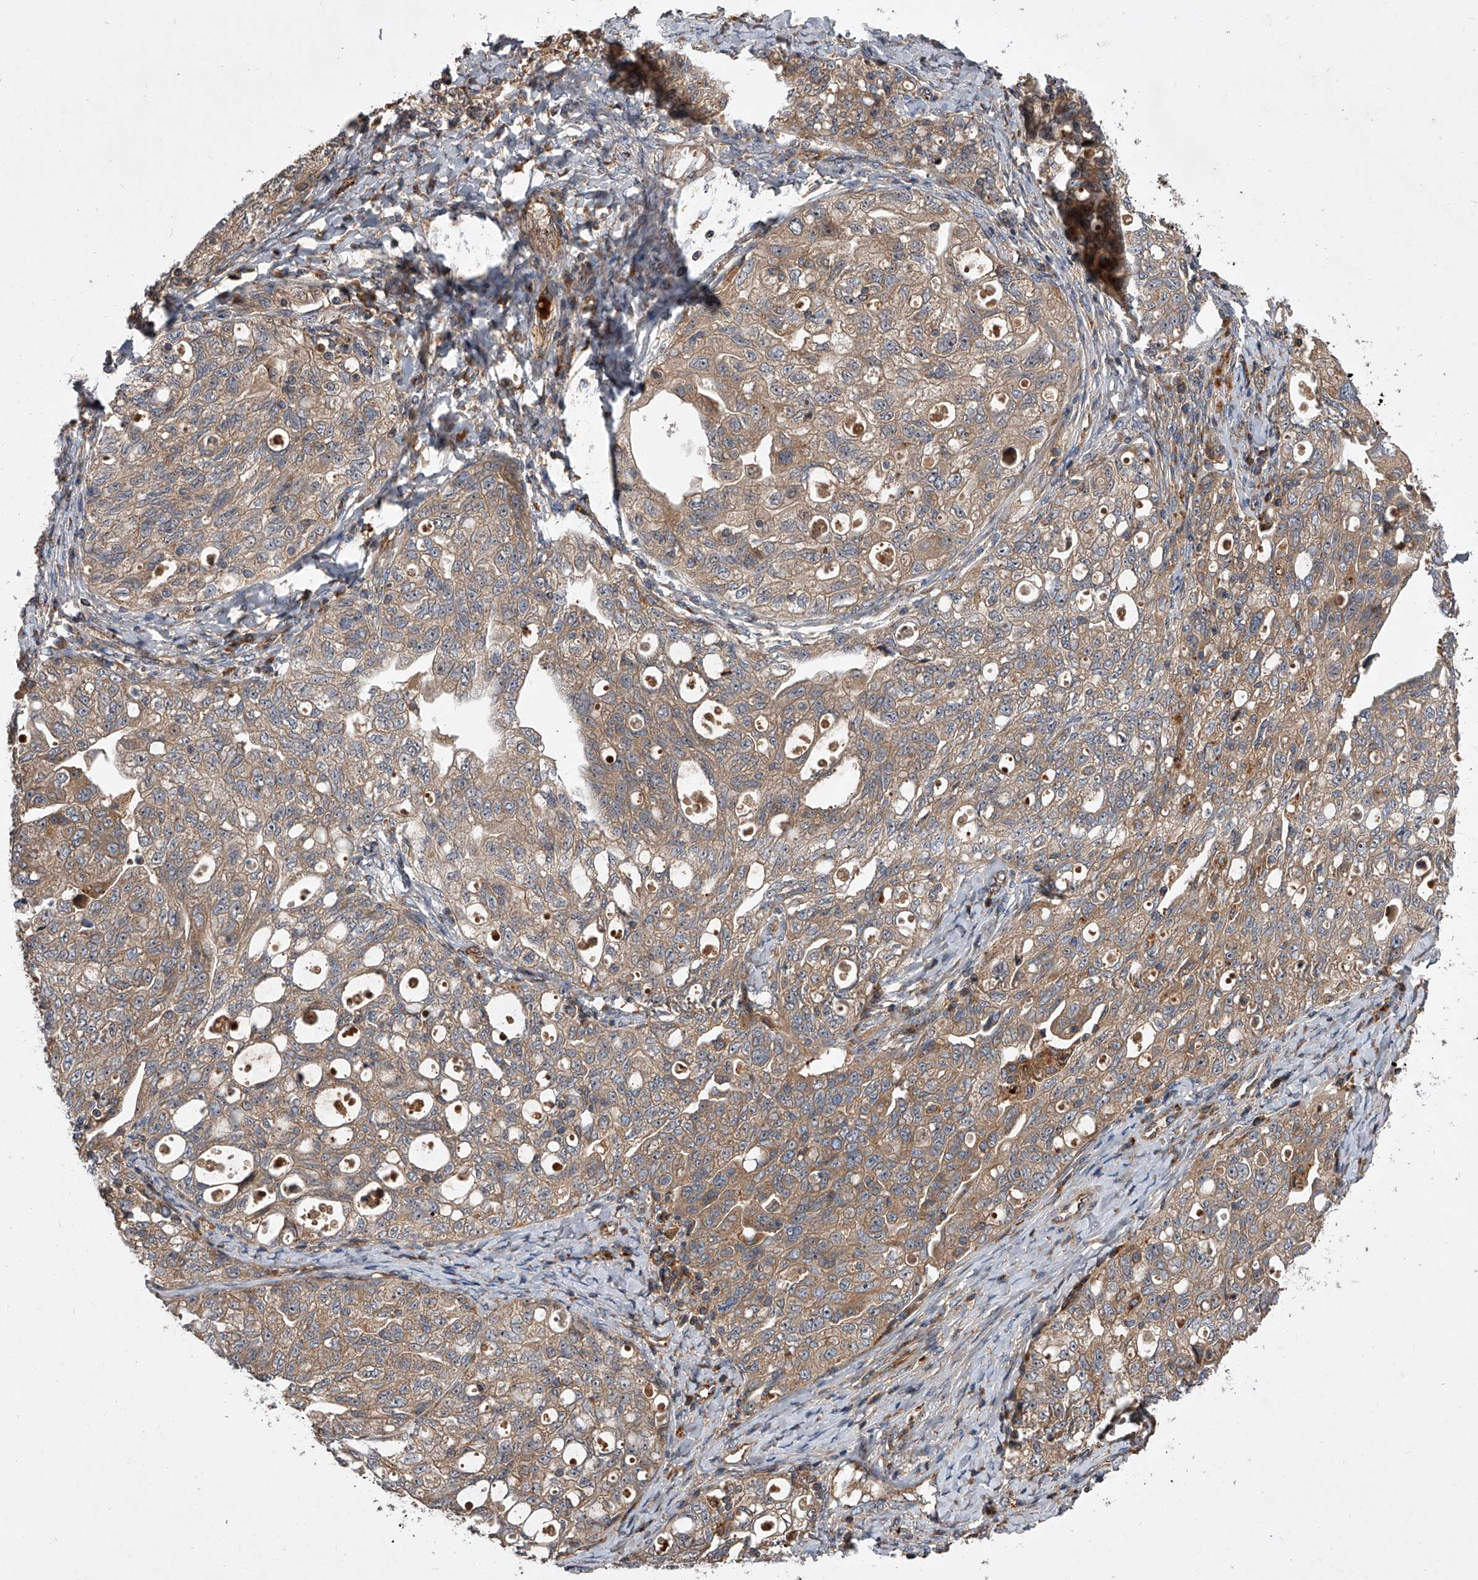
{"staining": {"intensity": "moderate", "quantity": ">75%", "location": "cytoplasmic/membranous"}, "tissue": "ovarian cancer", "cell_type": "Tumor cells", "image_type": "cancer", "snomed": [{"axis": "morphology", "description": "Carcinoma, NOS"}, {"axis": "morphology", "description": "Cystadenocarcinoma, serous, NOS"}, {"axis": "topography", "description": "Ovary"}], "caption": "Ovarian cancer stained with a brown dye demonstrates moderate cytoplasmic/membranous positive positivity in about >75% of tumor cells.", "gene": "USP47", "patient": {"sex": "female", "age": 69}}